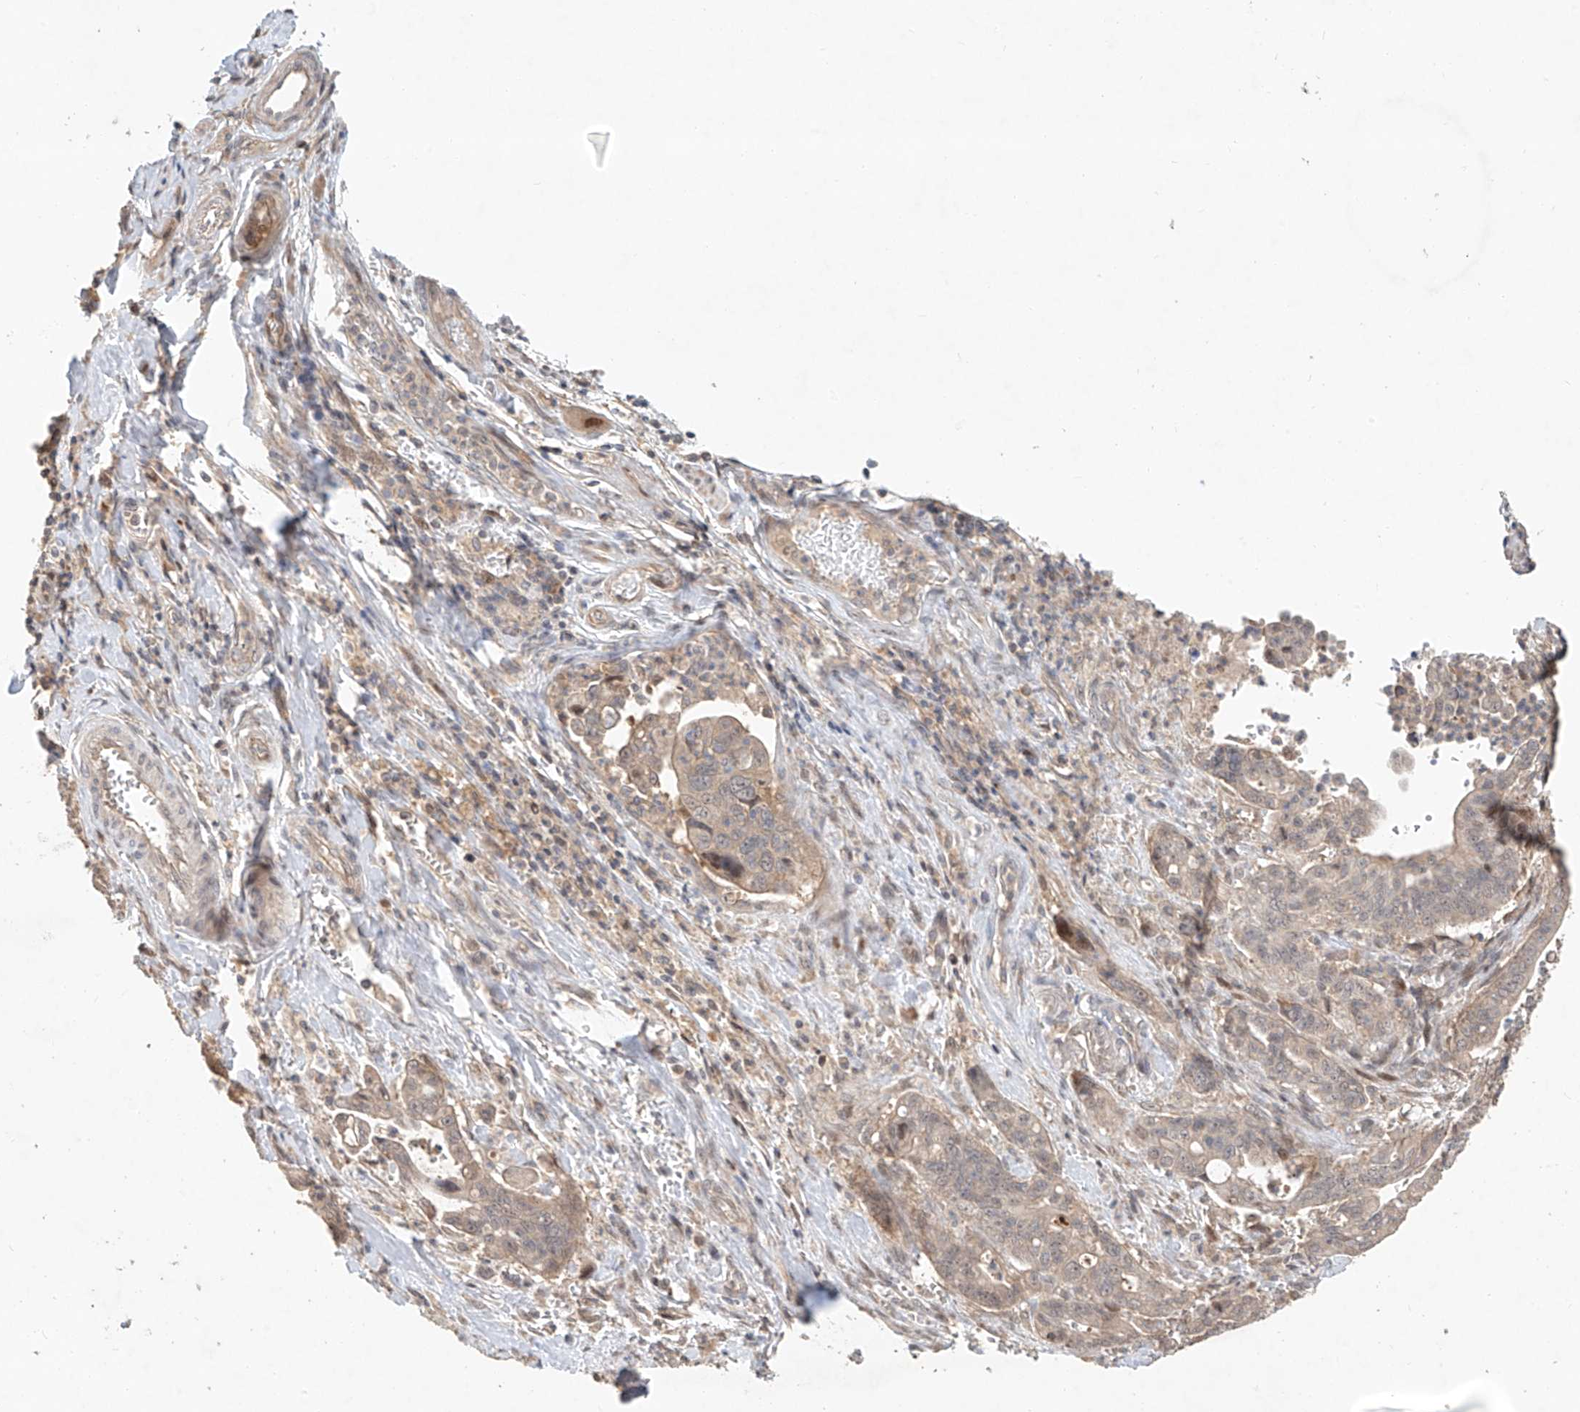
{"staining": {"intensity": "negative", "quantity": "none", "location": "none"}, "tissue": "pancreatic cancer", "cell_type": "Tumor cells", "image_type": "cancer", "snomed": [{"axis": "morphology", "description": "Adenocarcinoma, NOS"}, {"axis": "topography", "description": "Pancreas"}], "caption": "This is a image of immunohistochemistry (IHC) staining of pancreatic cancer (adenocarcinoma), which shows no expression in tumor cells.", "gene": "TMEM61", "patient": {"sex": "male", "age": 70}}